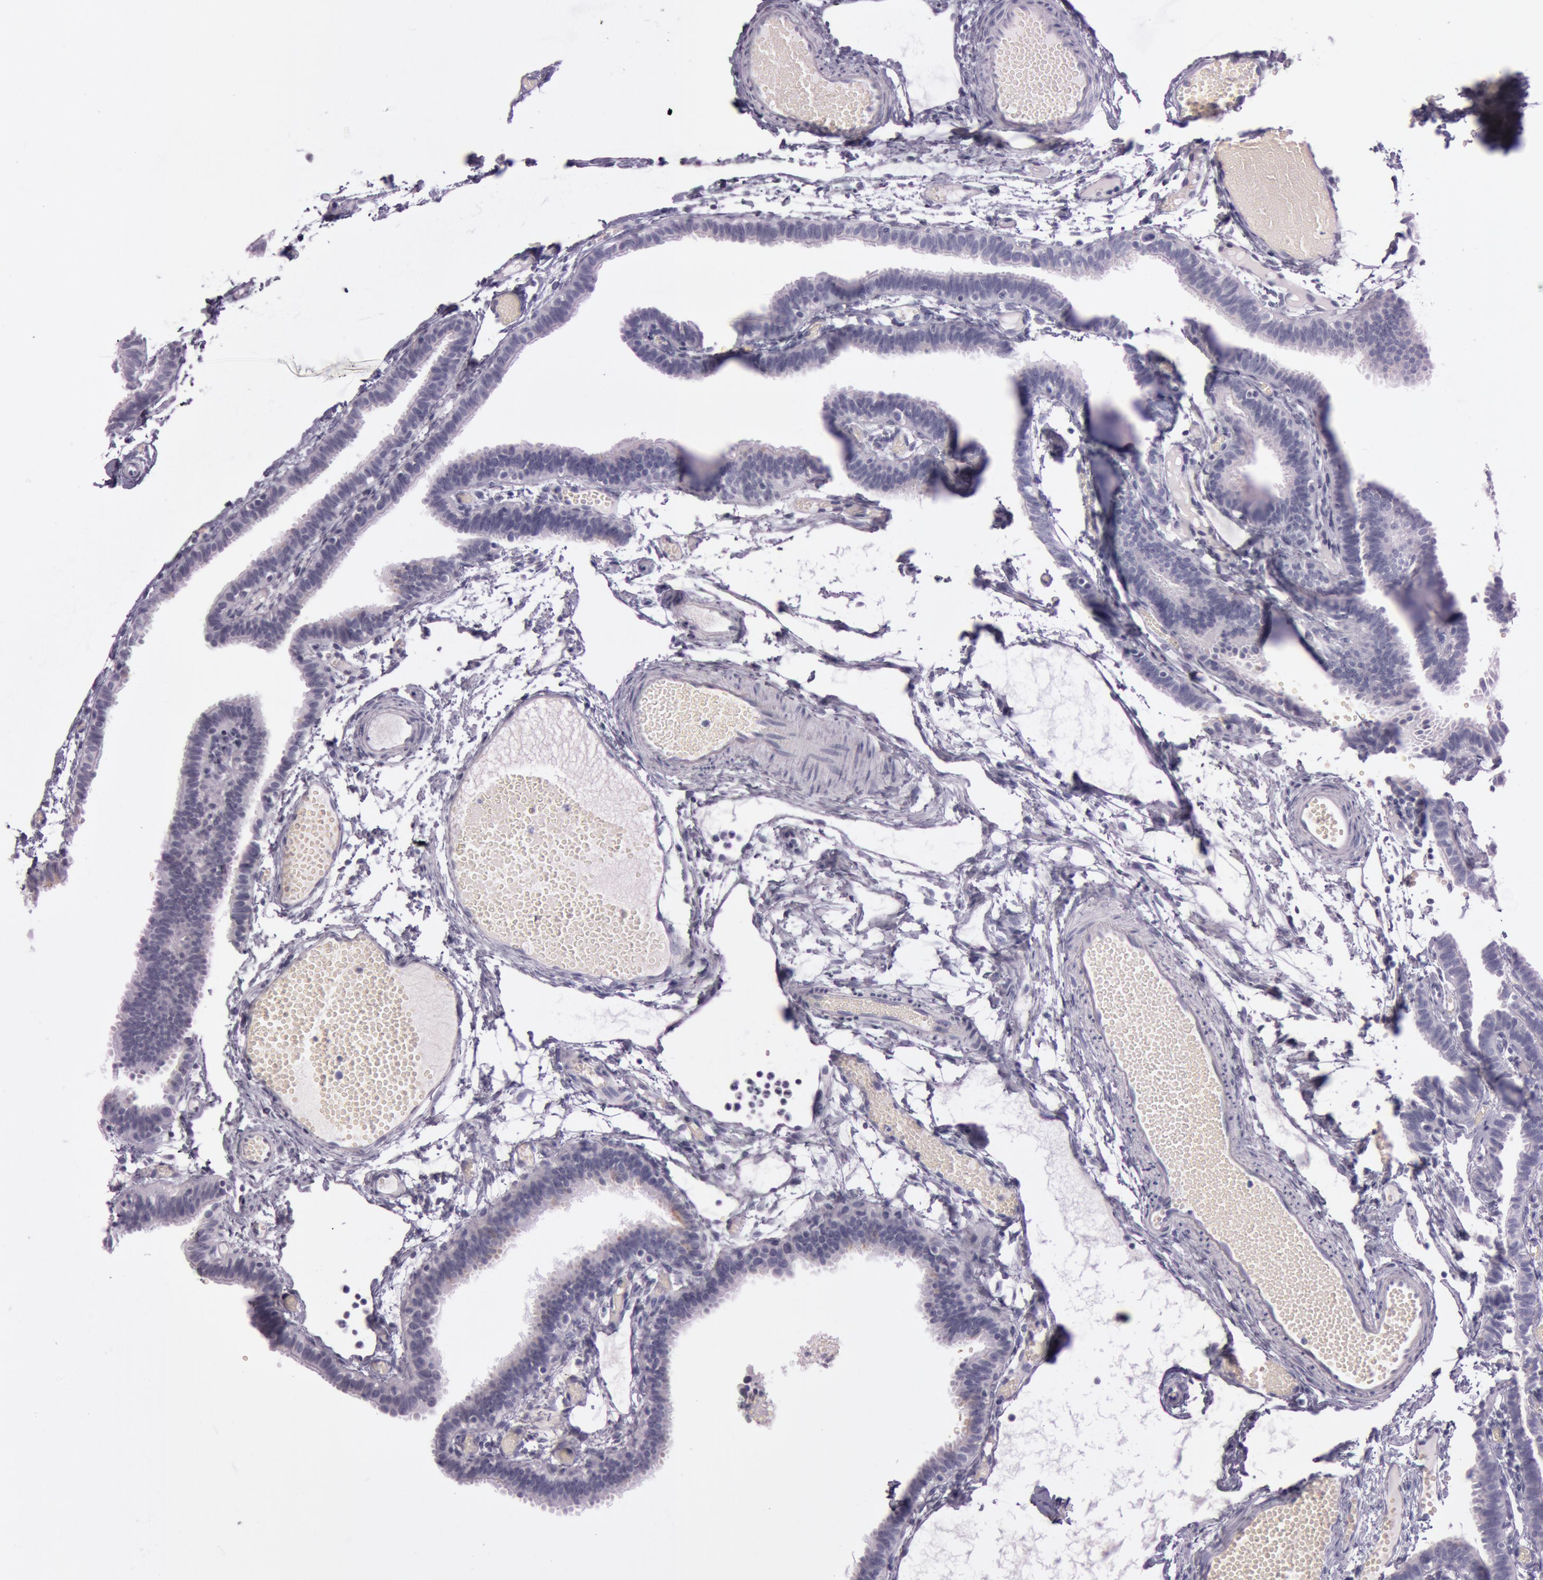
{"staining": {"intensity": "negative", "quantity": "none", "location": "none"}, "tissue": "fallopian tube", "cell_type": "Glandular cells", "image_type": "normal", "snomed": [{"axis": "morphology", "description": "Normal tissue, NOS"}, {"axis": "topography", "description": "Fallopian tube"}], "caption": "DAB (3,3'-diaminobenzidine) immunohistochemical staining of benign fallopian tube exhibits no significant staining in glandular cells. (Stains: DAB (3,3'-diaminobenzidine) IHC with hematoxylin counter stain, Microscopy: brightfield microscopy at high magnification).", "gene": "FOLH1", "patient": {"sex": "female", "age": 29}}